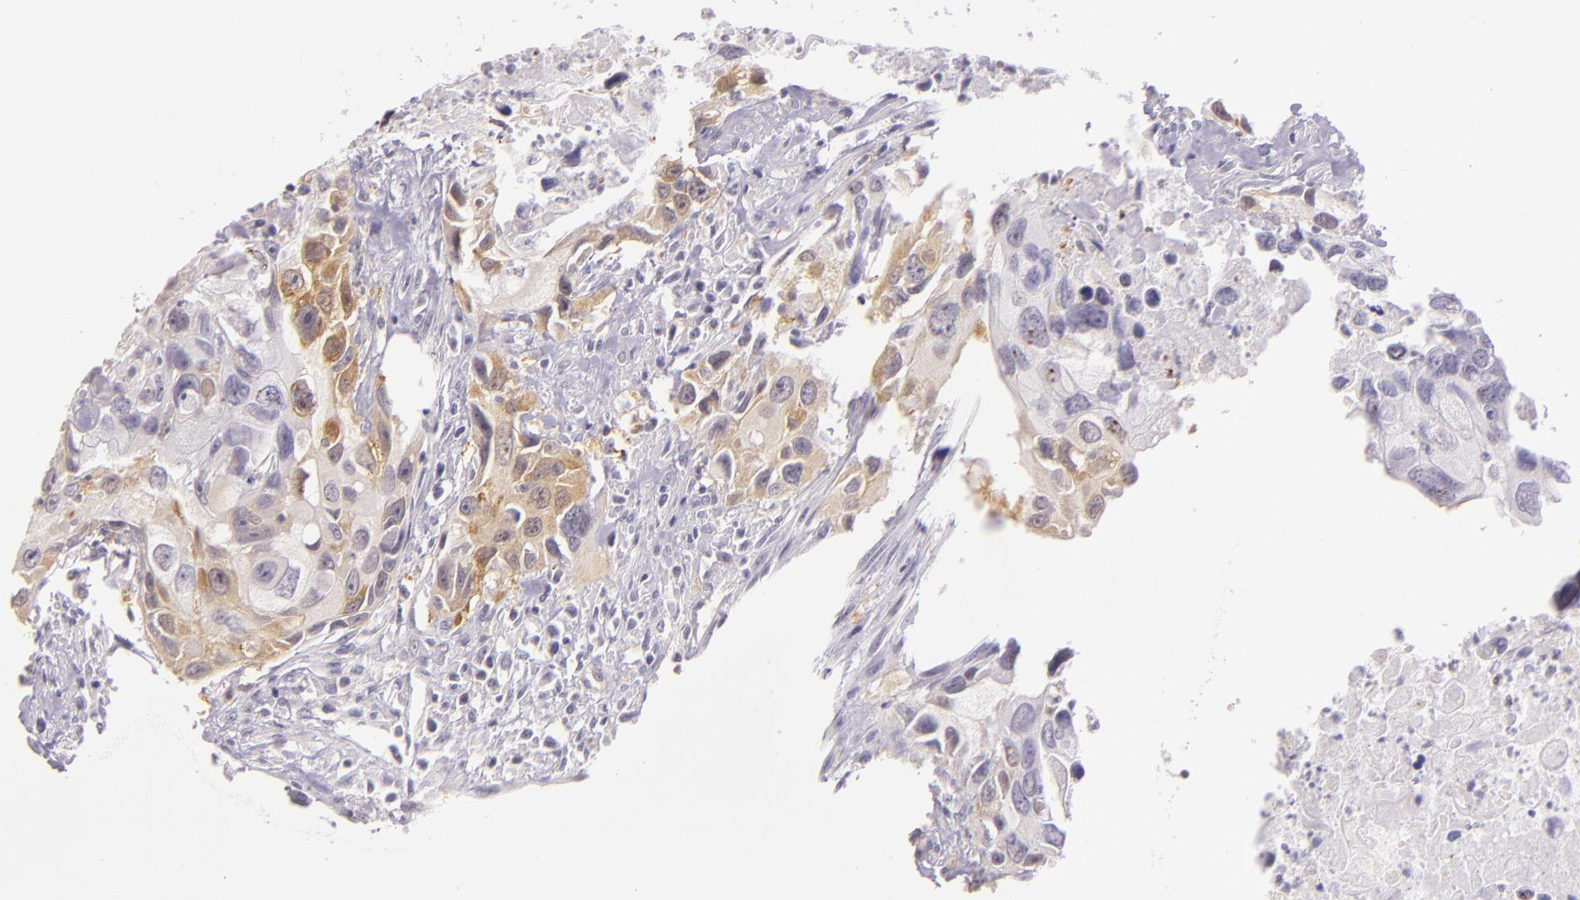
{"staining": {"intensity": "weak", "quantity": "25%-75%", "location": "cytoplasmic/membranous"}, "tissue": "urothelial cancer", "cell_type": "Tumor cells", "image_type": "cancer", "snomed": [{"axis": "morphology", "description": "Urothelial carcinoma, High grade"}, {"axis": "topography", "description": "Urinary bladder"}], "caption": "High-magnification brightfield microscopy of urothelial cancer stained with DAB (brown) and counterstained with hematoxylin (blue). tumor cells exhibit weak cytoplasmic/membranous staining is appreciated in approximately25%-75% of cells.", "gene": "HSPA8", "patient": {"sex": "male", "age": 71}}